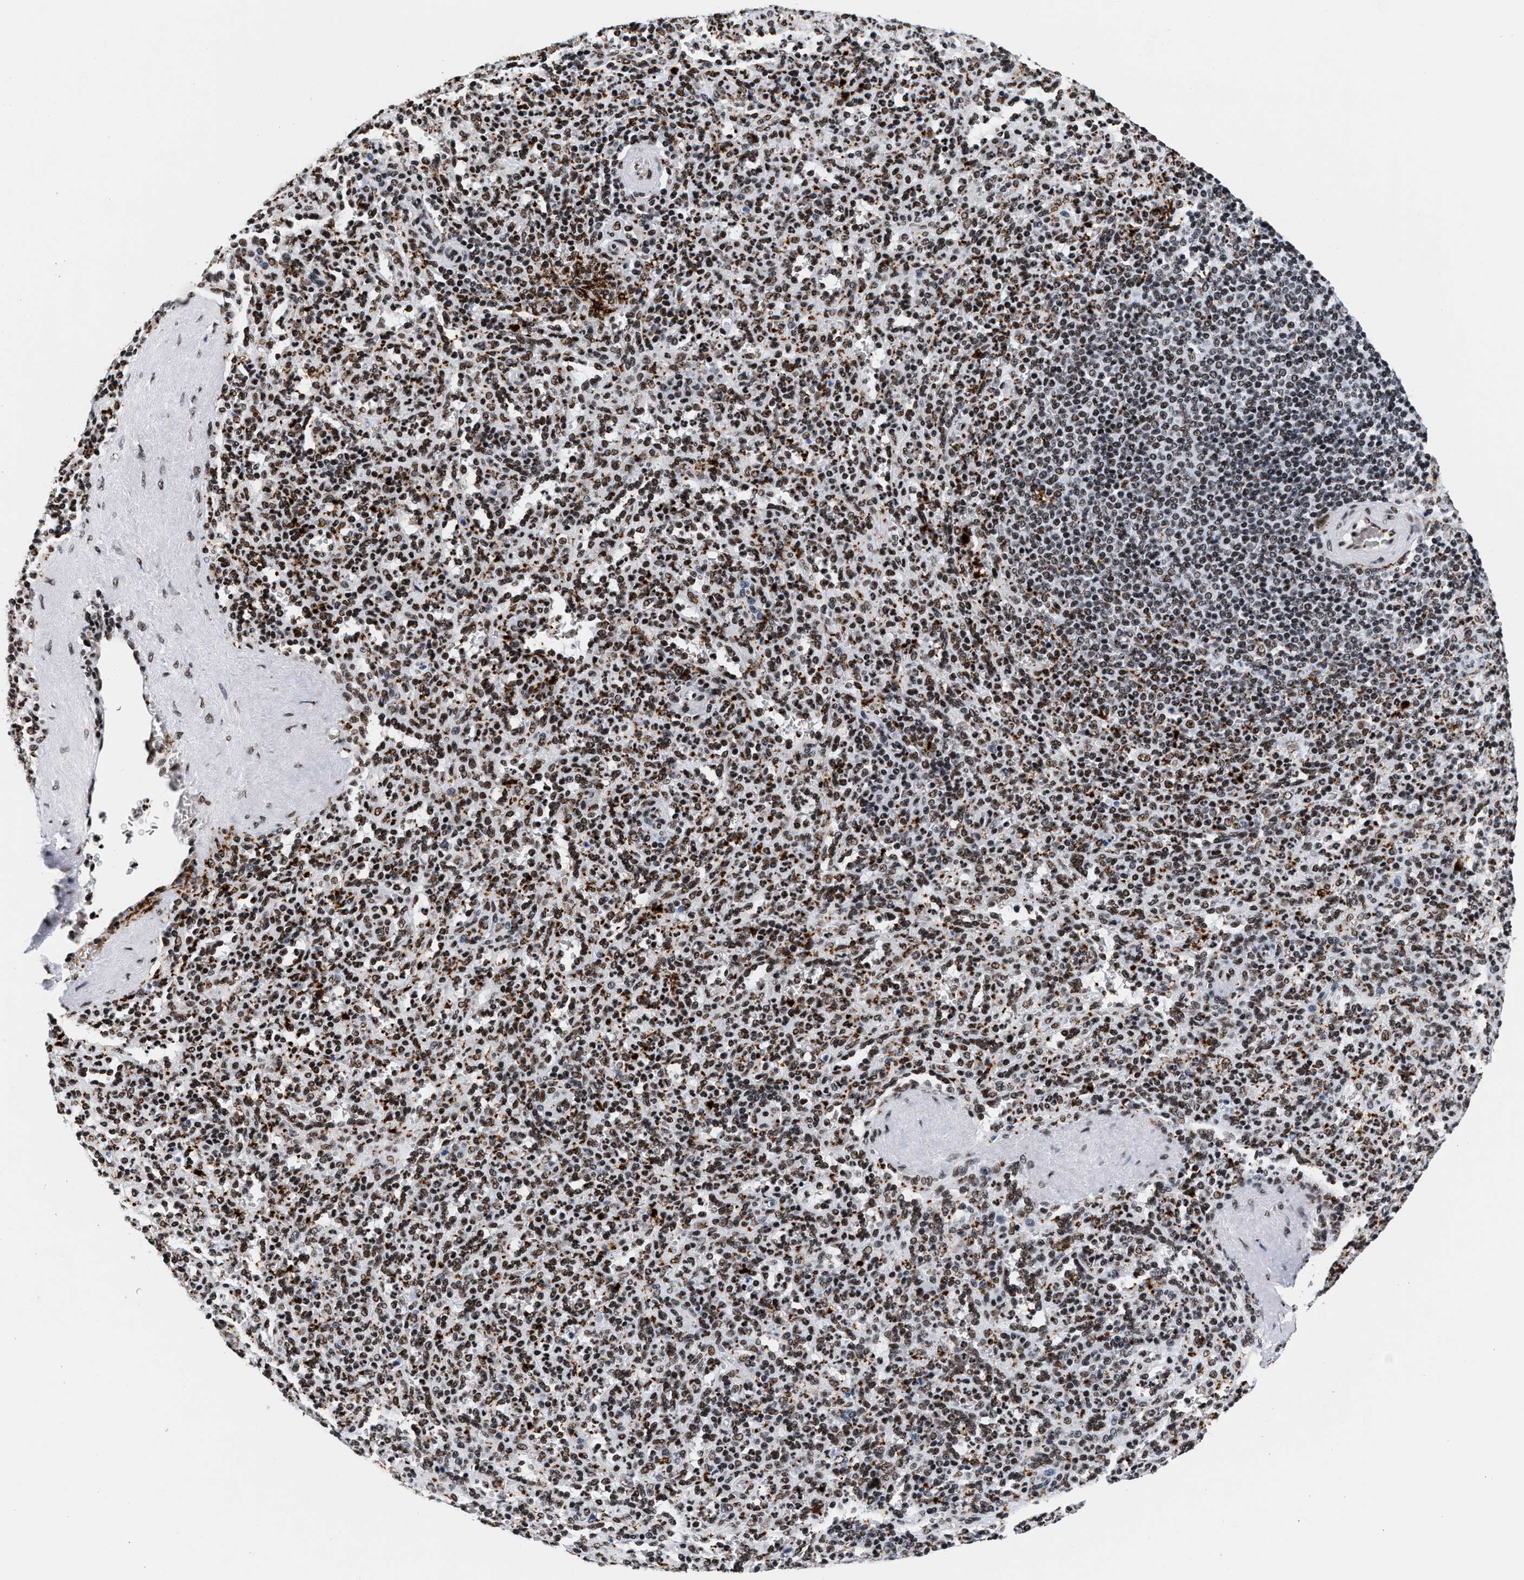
{"staining": {"intensity": "moderate", "quantity": ">75%", "location": "cytoplasmic/membranous,nuclear"}, "tissue": "spleen", "cell_type": "Cells in red pulp", "image_type": "normal", "snomed": [{"axis": "morphology", "description": "Normal tissue, NOS"}, {"axis": "topography", "description": "Spleen"}], "caption": "The micrograph displays staining of unremarkable spleen, revealing moderate cytoplasmic/membranous,nuclear protein expression (brown color) within cells in red pulp.", "gene": "RAD21", "patient": {"sex": "male", "age": 36}}